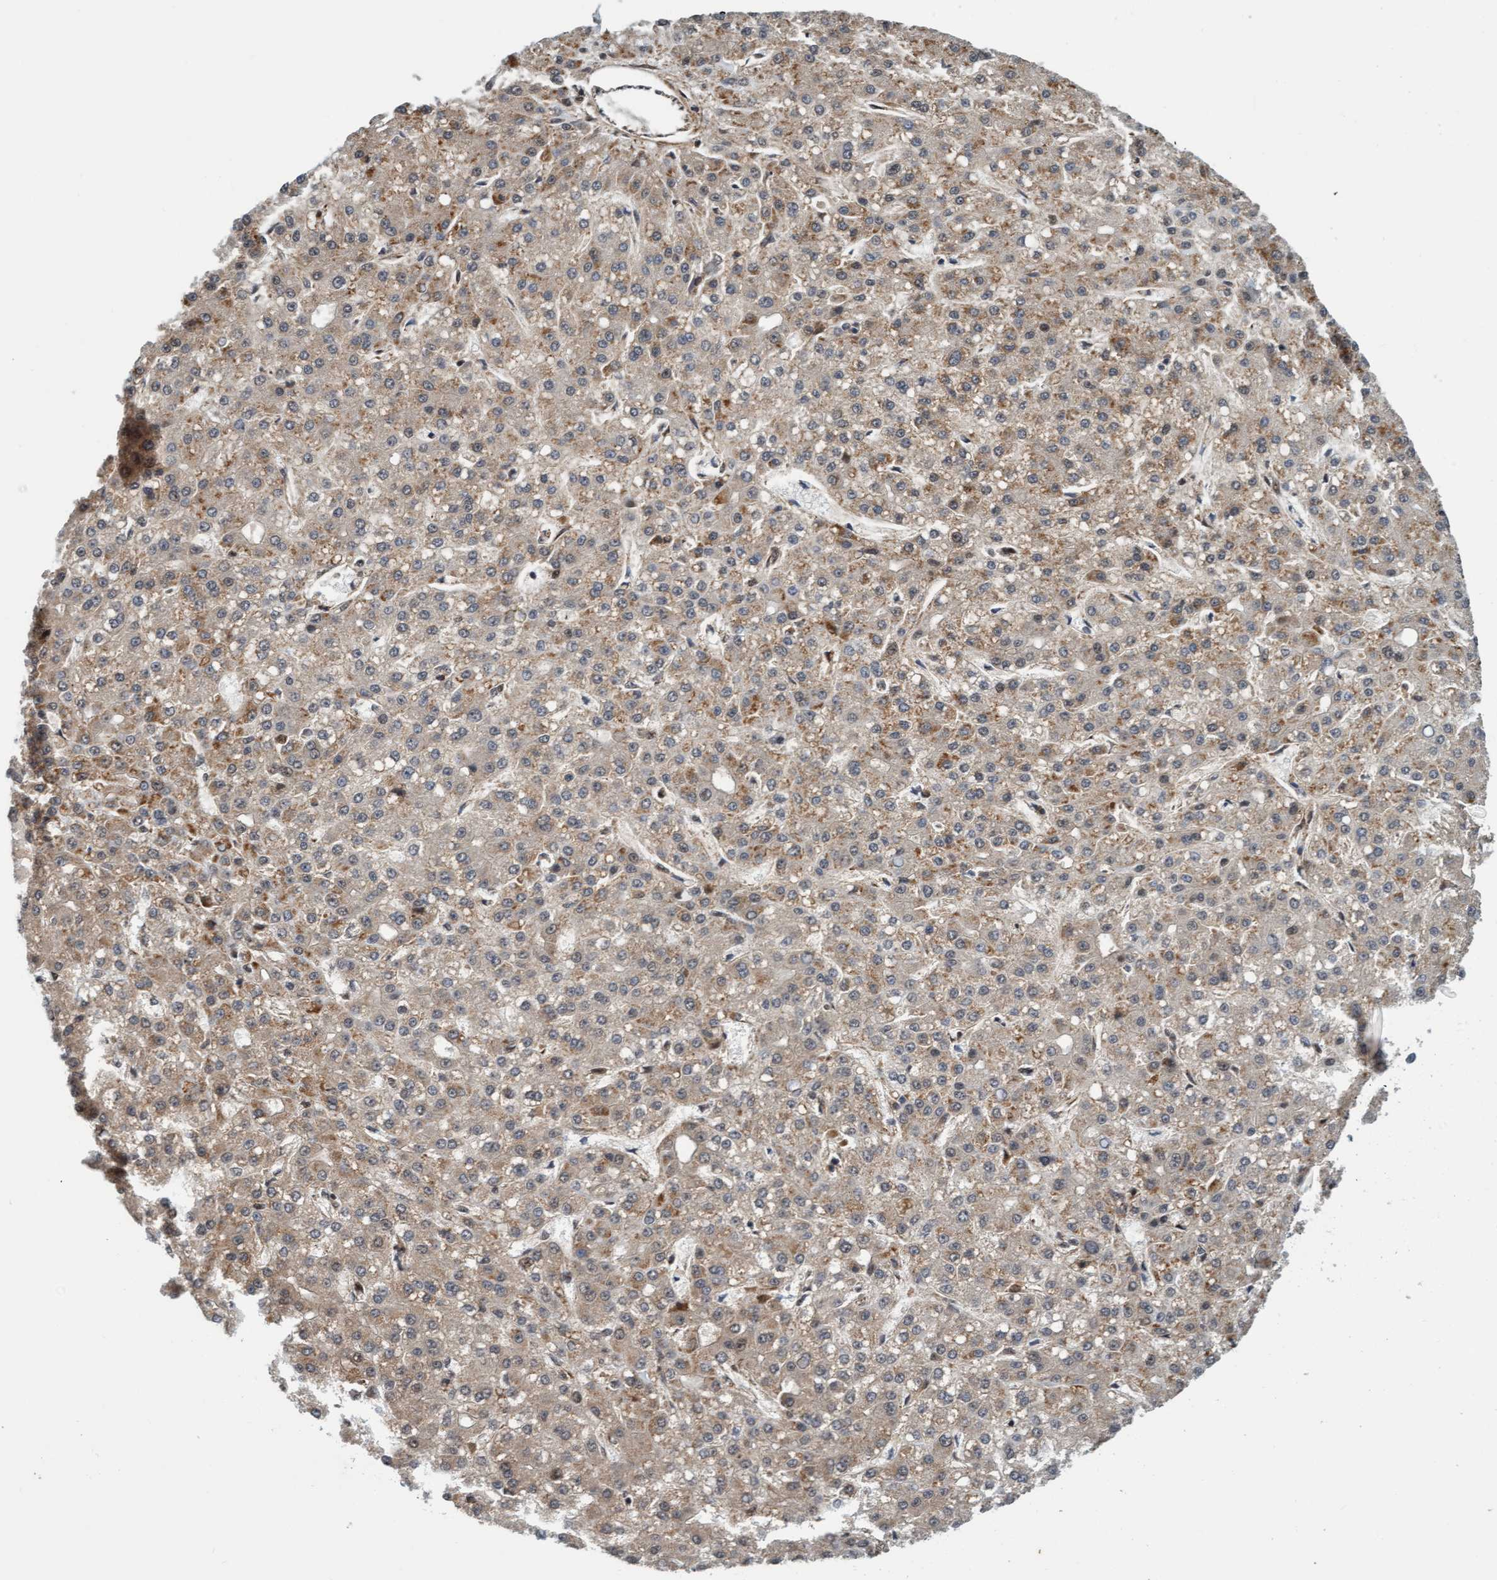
{"staining": {"intensity": "weak", "quantity": "25%-75%", "location": "cytoplasmic/membranous"}, "tissue": "liver cancer", "cell_type": "Tumor cells", "image_type": "cancer", "snomed": [{"axis": "morphology", "description": "Carcinoma, Hepatocellular, NOS"}, {"axis": "topography", "description": "Liver"}], "caption": "Hepatocellular carcinoma (liver) stained with immunohistochemistry (IHC) demonstrates weak cytoplasmic/membranous staining in approximately 25%-75% of tumor cells.", "gene": "STXBP4", "patient": {"sex": "male", "age": 67}}